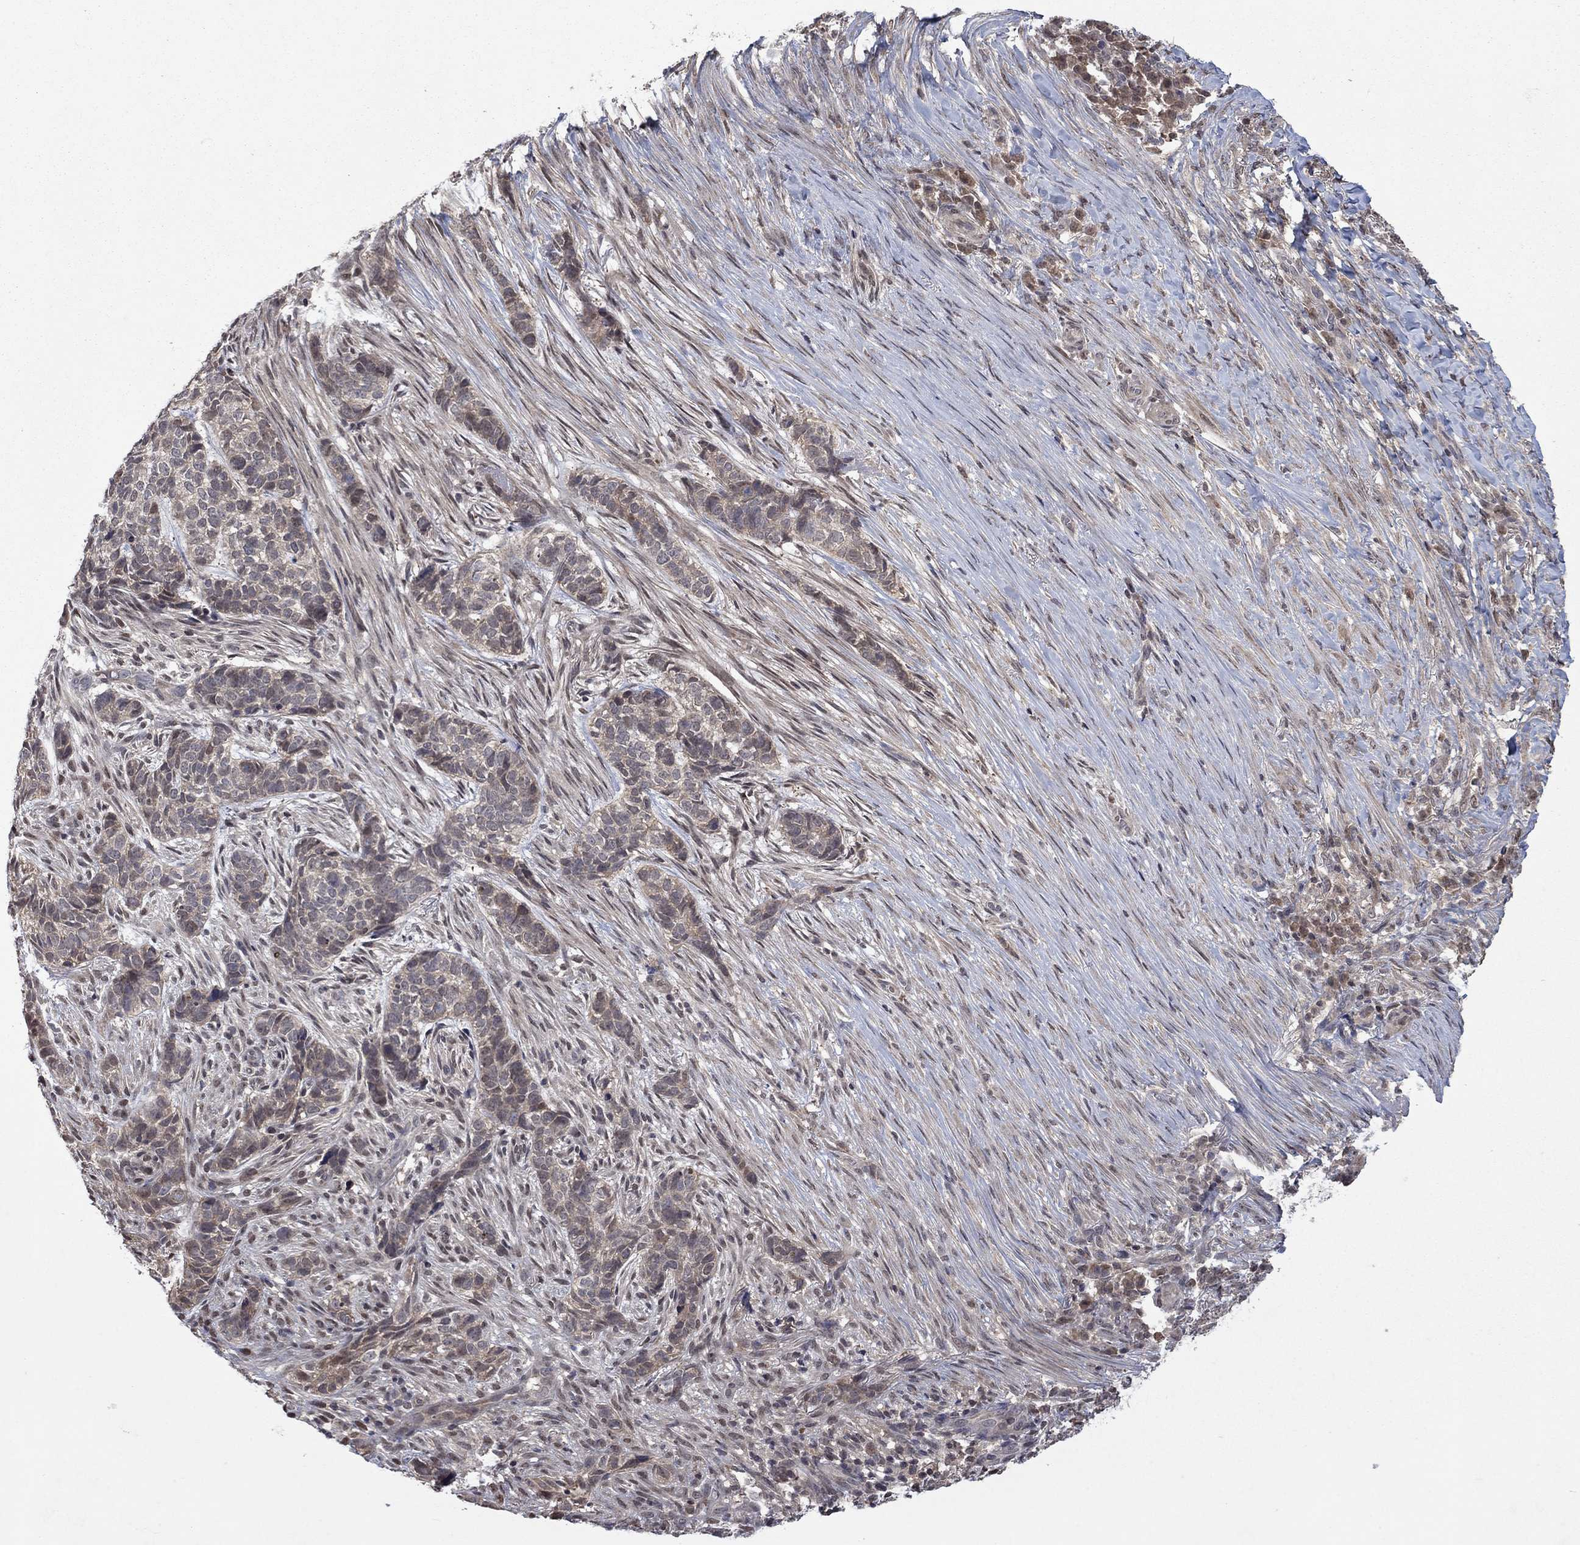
{"staining": {"intensity": "negative", "quantity": "none", "location": "none"}, "tissue": "skin cancer", "cell_type": "Tumor cells", "image_type": "cancer", "snomed": [{"axis": "morphology", "description": "Basal cell carcinoma"}, {"axis": "topography", "description": "Skin"}], "caption": "An image of human basal cell carcinoma (skin) is negative for staining in tumor cells.", "gene": "IAH1", "patient": {"sex": "female", "age": 69}}